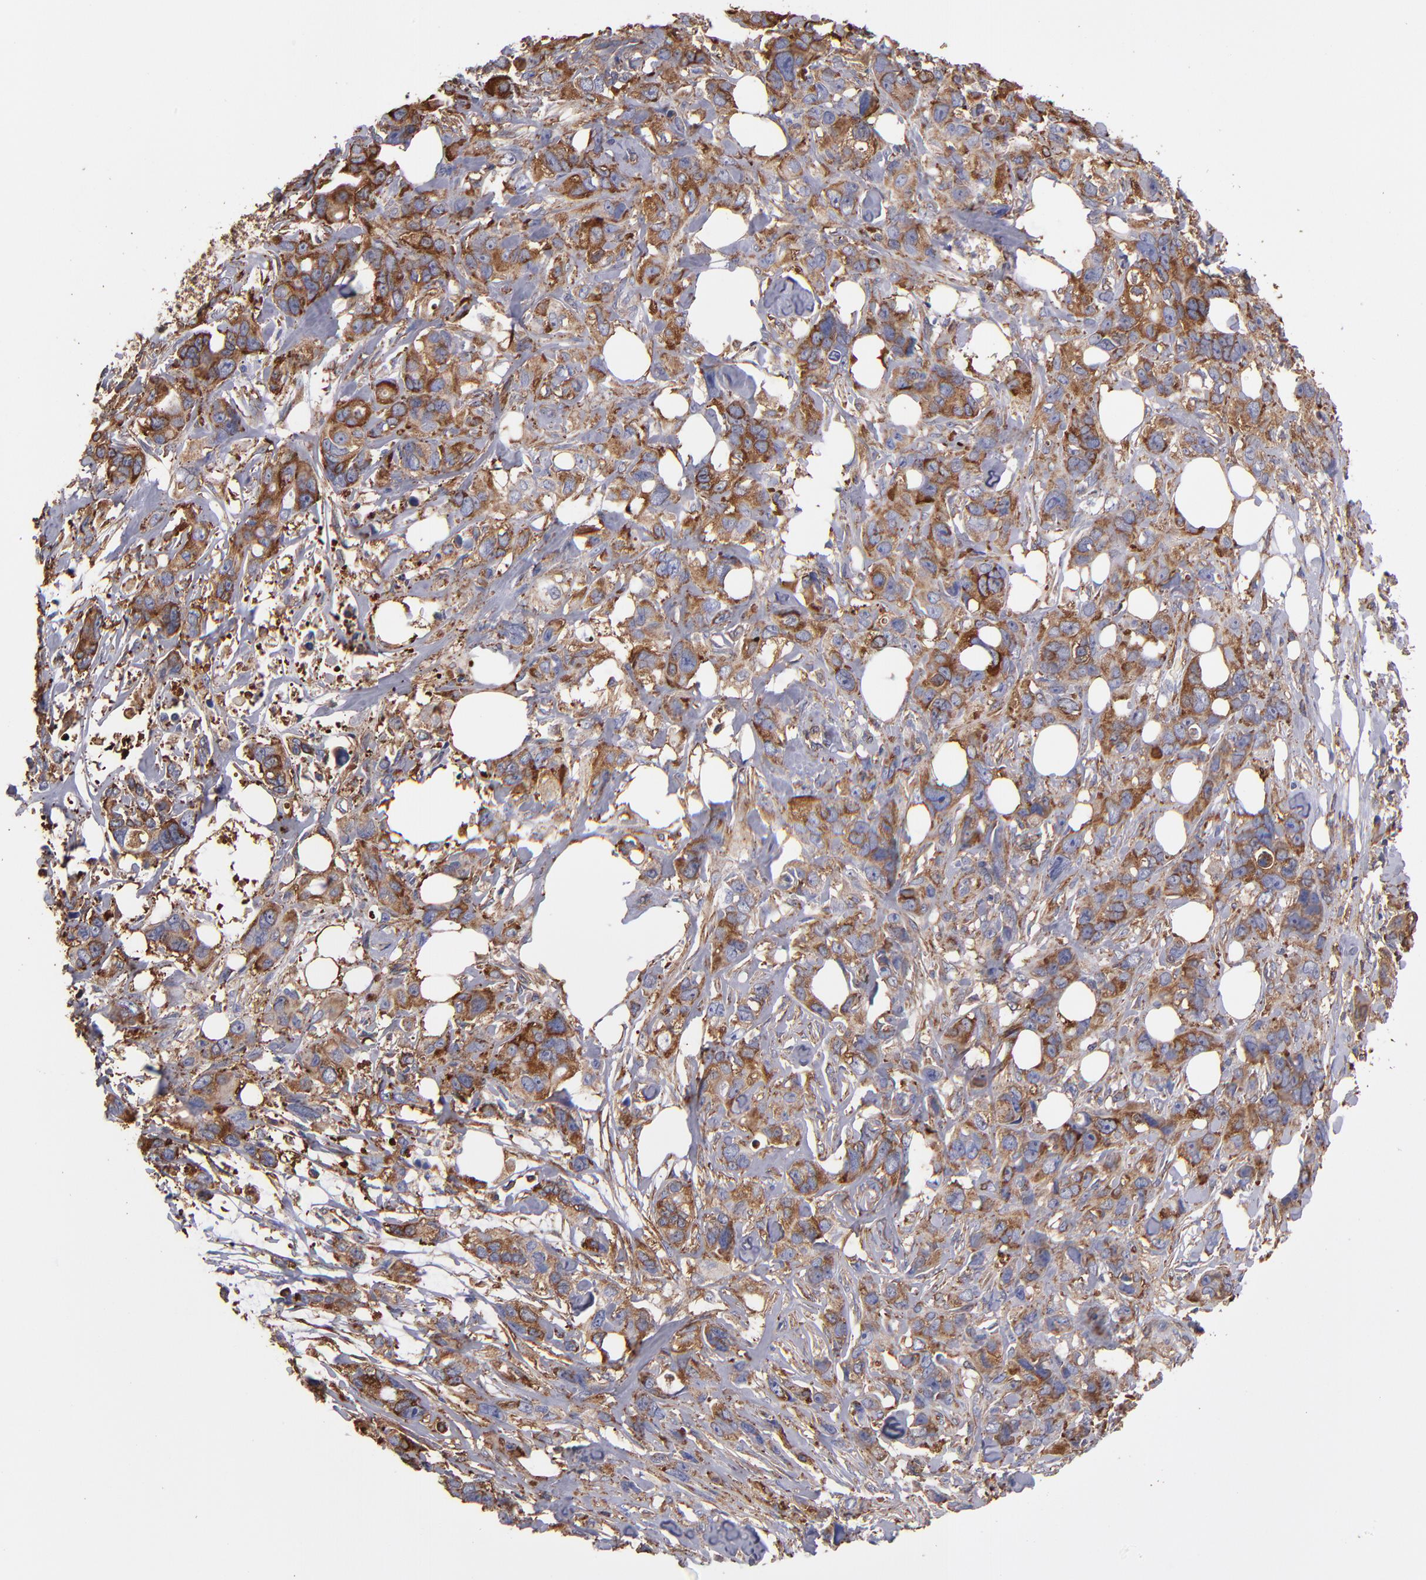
{"staining": {"intensity": "moderate", "quantity": ">75%", "location": "cytoplasmic/membranous"}, "tissue": "stomach cancer", "cell_type": "Tumor cells", "image_type": "cancer", "snomed": [{"axis": "morphology", "description": "Adenocarcinoma, NOS"}, {"axis": "topography", "description": "Stomach, upper"}], "caption": "The histopathology image exhibits immunohistochemical staining of adenocarcinoma (stomach). There is moderate cytoplasmic/membranous staining is appreciated in about >75% of tumor cells.", "gene": "MVP", "patient": {"sex": "male", "age": 47}}